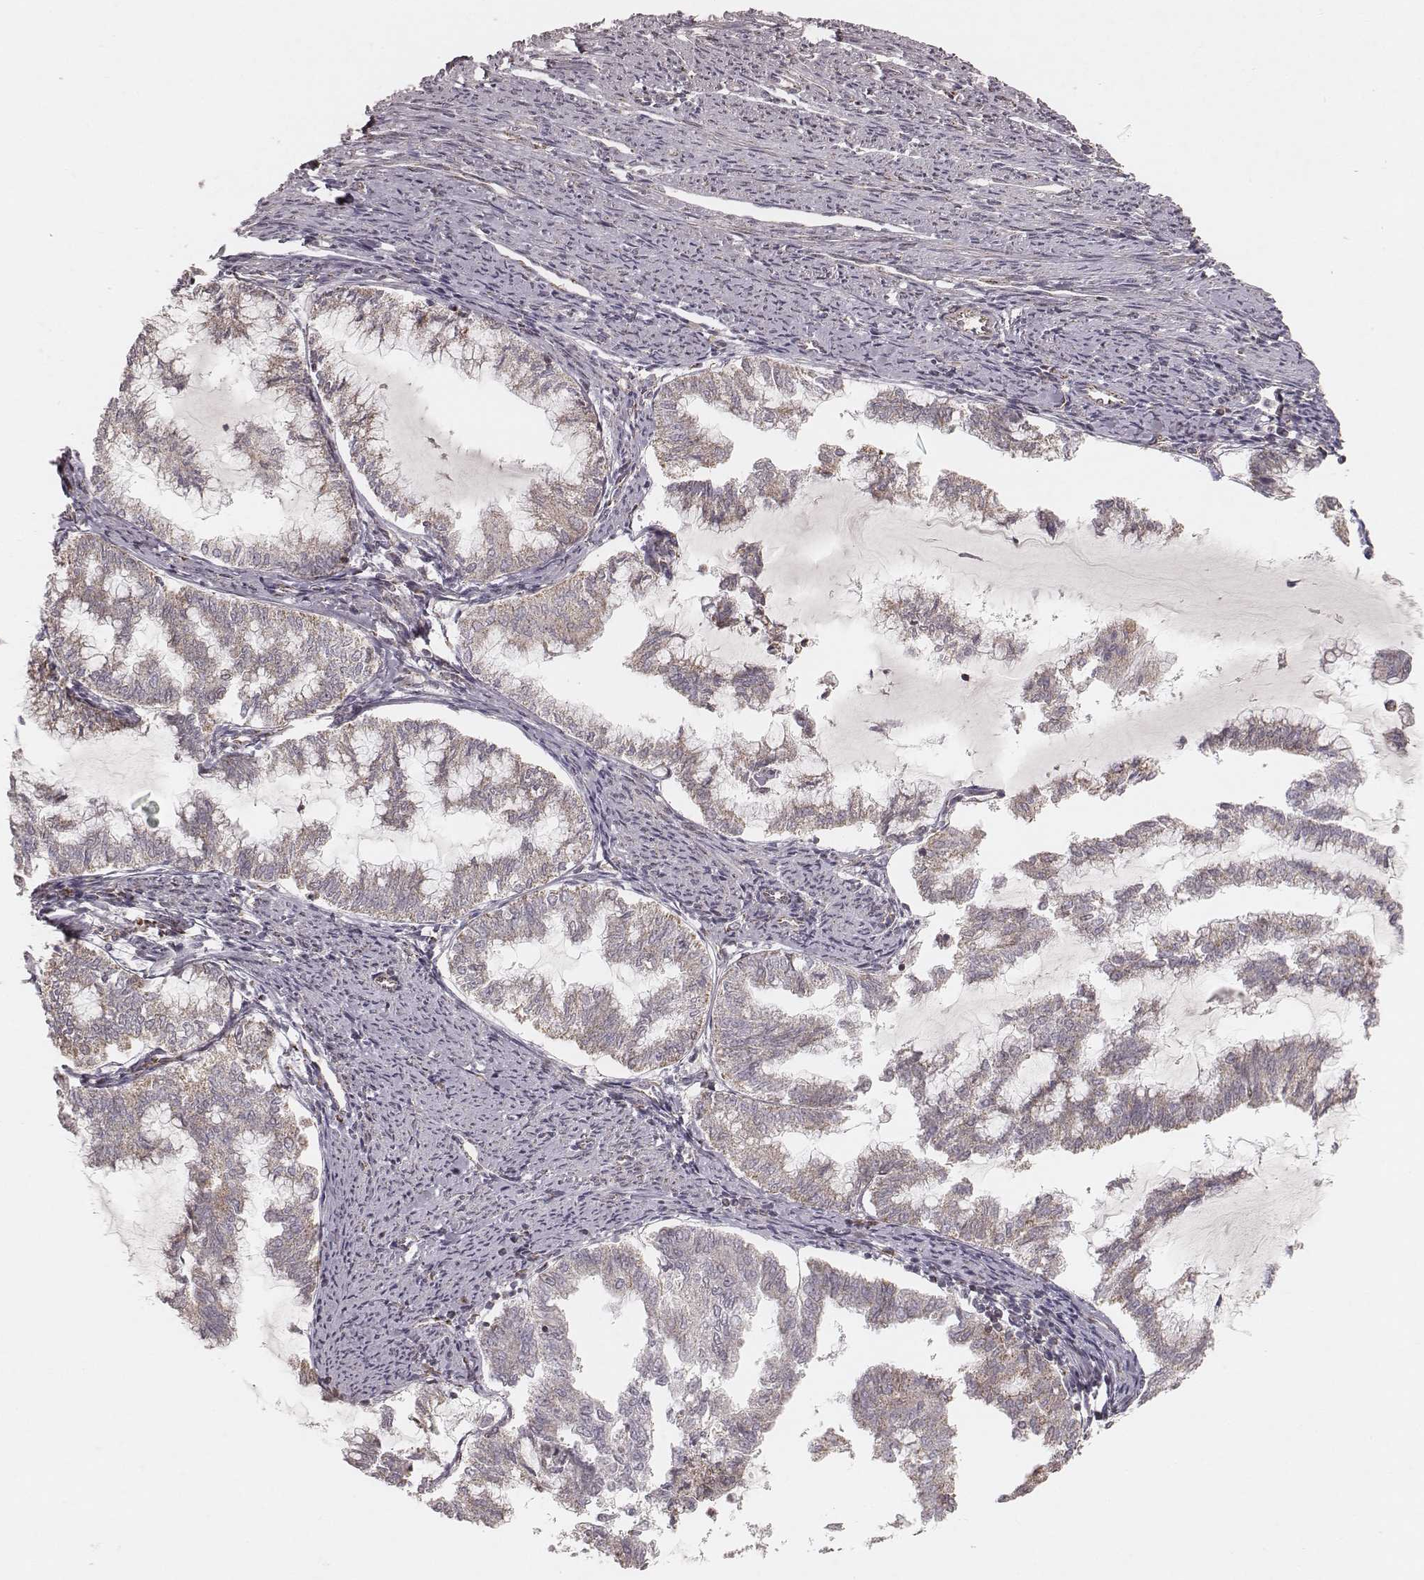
{"staining": {"intensity": "weak", "quantity": "25%-75%", "location": "cytoplasmic/membranous"}, "tissue": "endometrial cancer", "cell_type": "Tumor cells", "image_type": "cancer", "snomed": [{"axis": "morphology", "description": "Adenocarcinoma, NOS"}, {"axis": "topography", "description": "Endometrium"}], "caption": "IHC image of neoplastic tissue: human endometrial cancer stained using immunohistochemistry (IHC) exhibits low levels of weak protein expression localized specifically in the cytoplasmic/membranous of tumor cells, appearing as a cytoplasmic/membranous brown color.", "gene": "NDUFA7", "patient": {"sex": "female", "age": 79}}